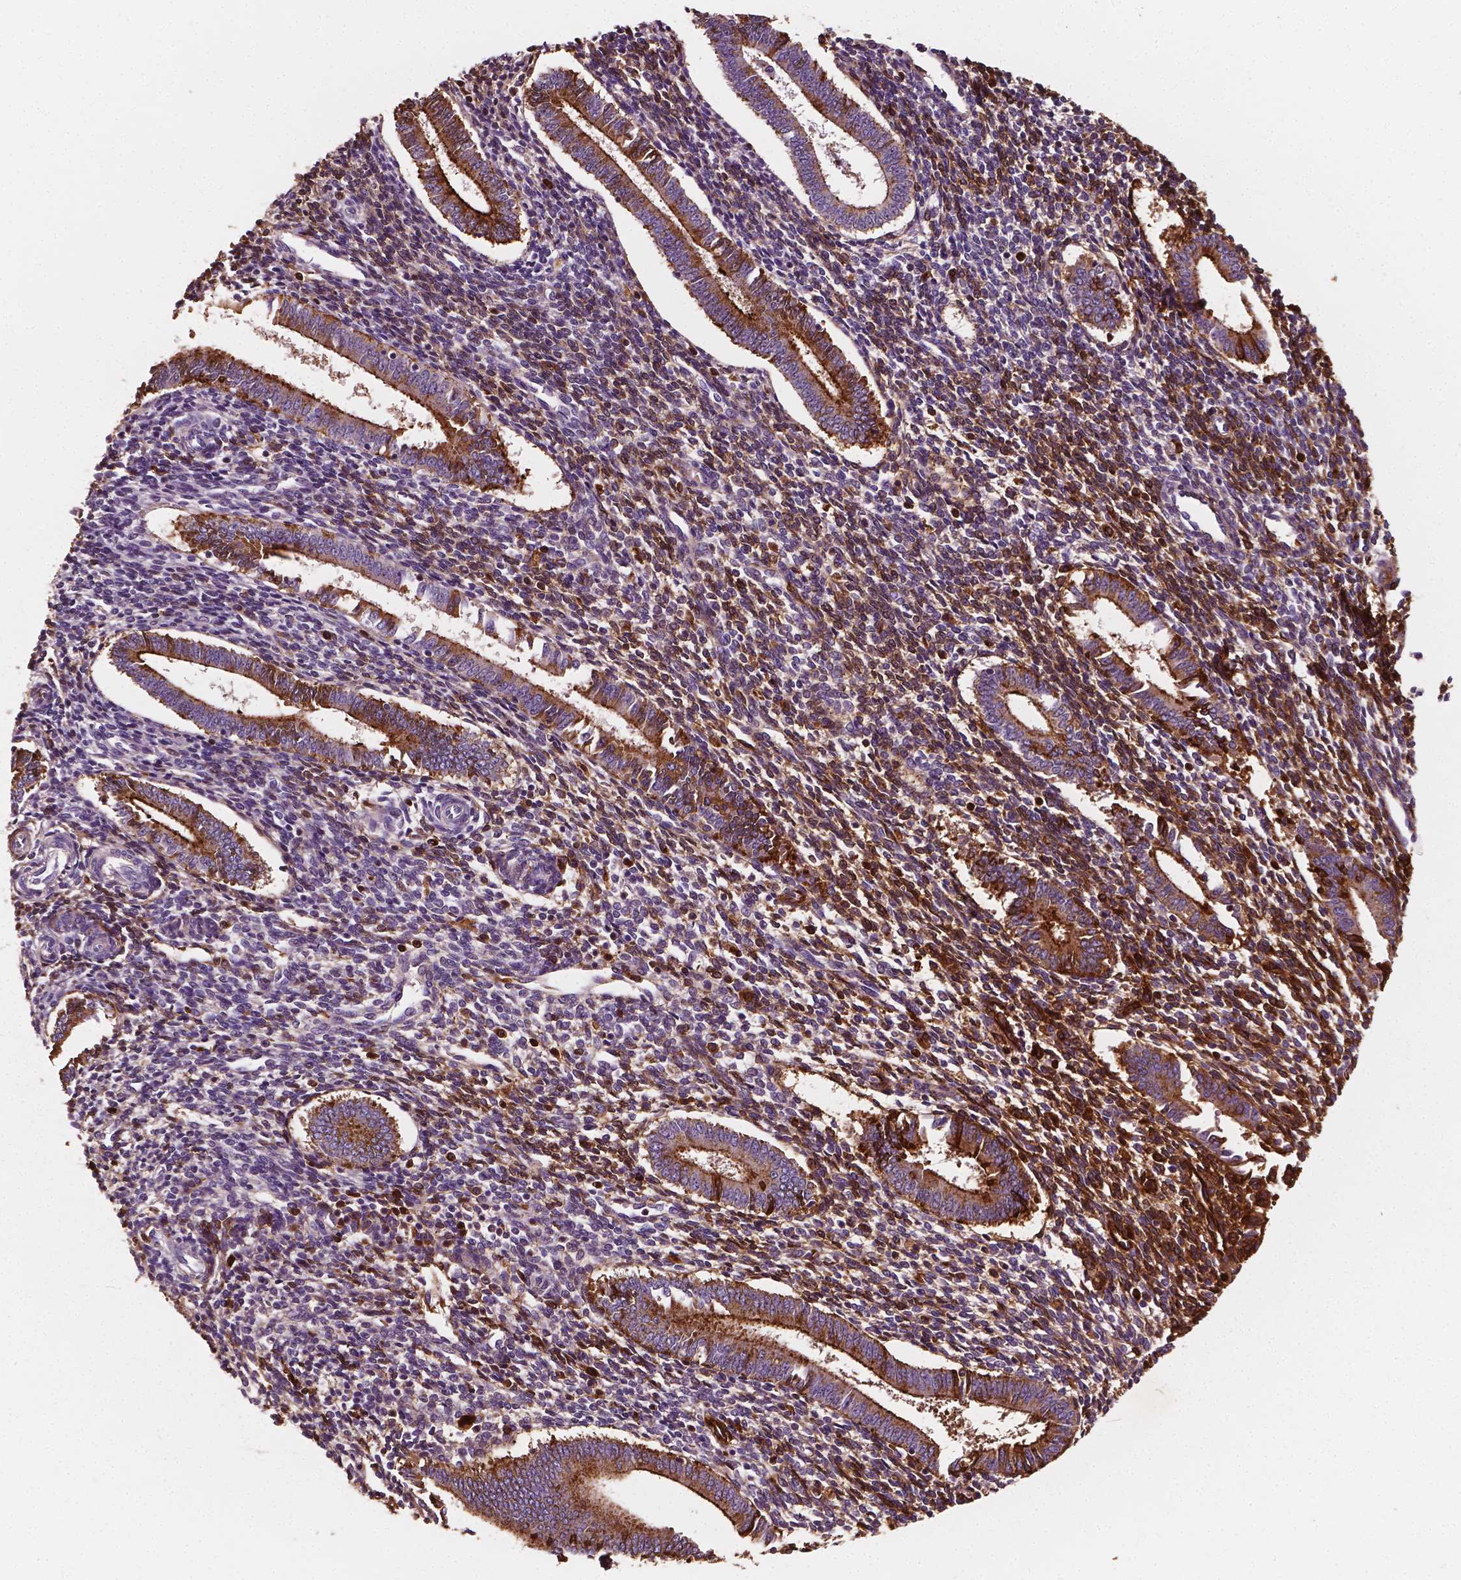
{"staining": {"intensity": "moderate", "quantity": "<25%", "location": "cytoplasmic/membranous"}, "tissue": "endometrium", "cell_type": "Cells in endometrial stroma", "image_type": "normal", "snomed": [{"axis": "morphology", "description": "Normal tissue, NOS"}, {"axis": "topography", "description": "Endometrium"}], "caption": "The histopathology image shows a brown stain indicating the presence of a protein in the cytoplasmic/membranous of cells in endometrial stroma in endometrium. (IHC, brightfield microscopy, high magnification).", "gene": "FBLN1", "patient": {"sex": "female", "age": 25}}